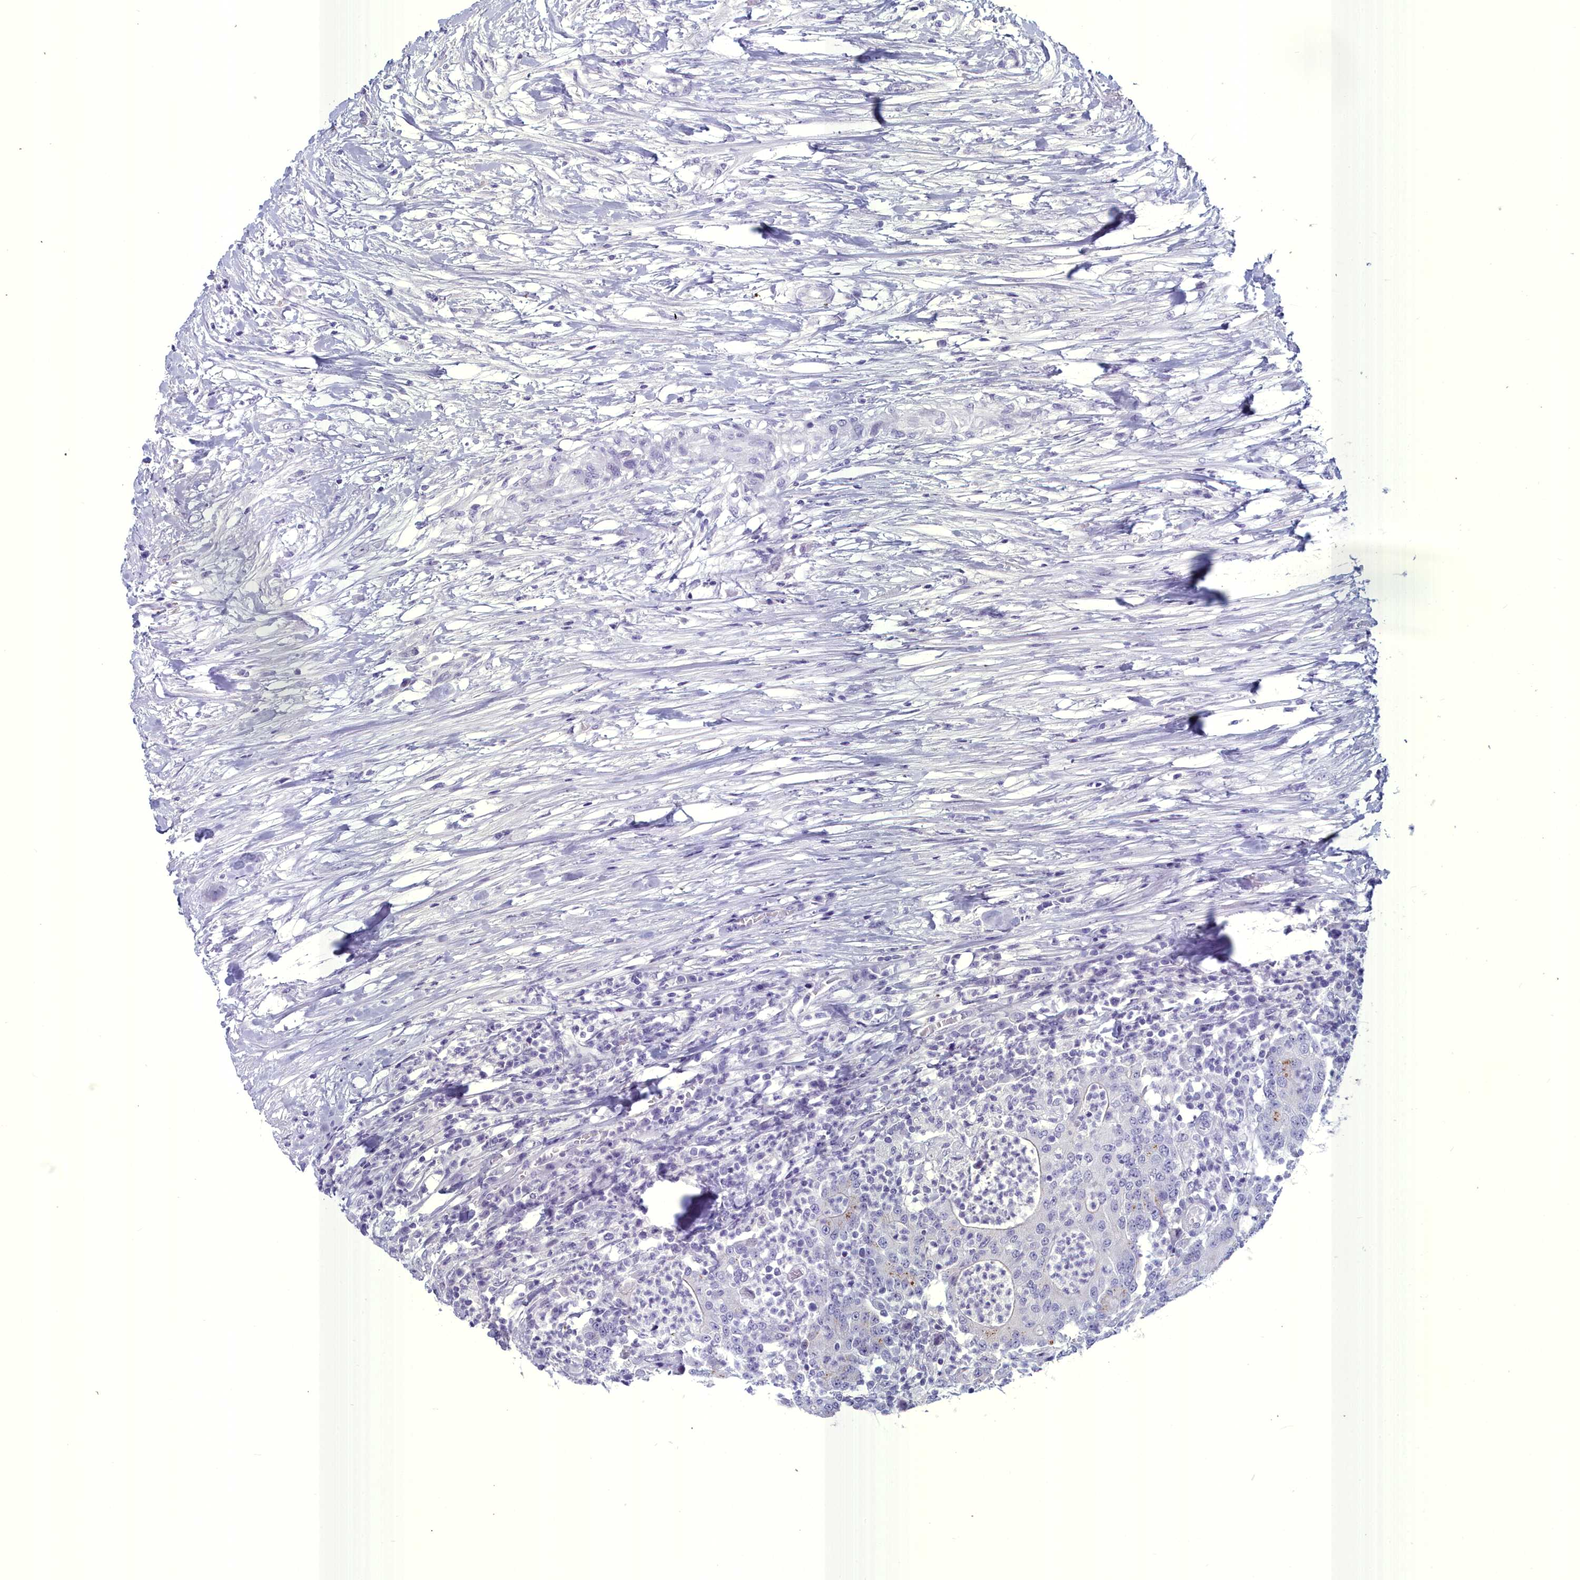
{"staining": {"intensity": "moderate", "quantity": "<25%", "location": "cytoplasmic/membranous"}, "tissue": "colorectal cancer", "cell_type": "Tumor cells", "image_type": "cancer", "snomed": [{"axis": "morphology", "description": "Adenocarcinoma, NOS"}, {"axis": "topography", "description": "Colon"}], "caption": "Human adenocarcinoma (colorectal) stained with a brown dye reveals moderate cytoplasmic/membranous positive expression in approximately <25% of tumor cells.", "gene": "MAP6", "patient": {"sex": "male", "age": 83}}